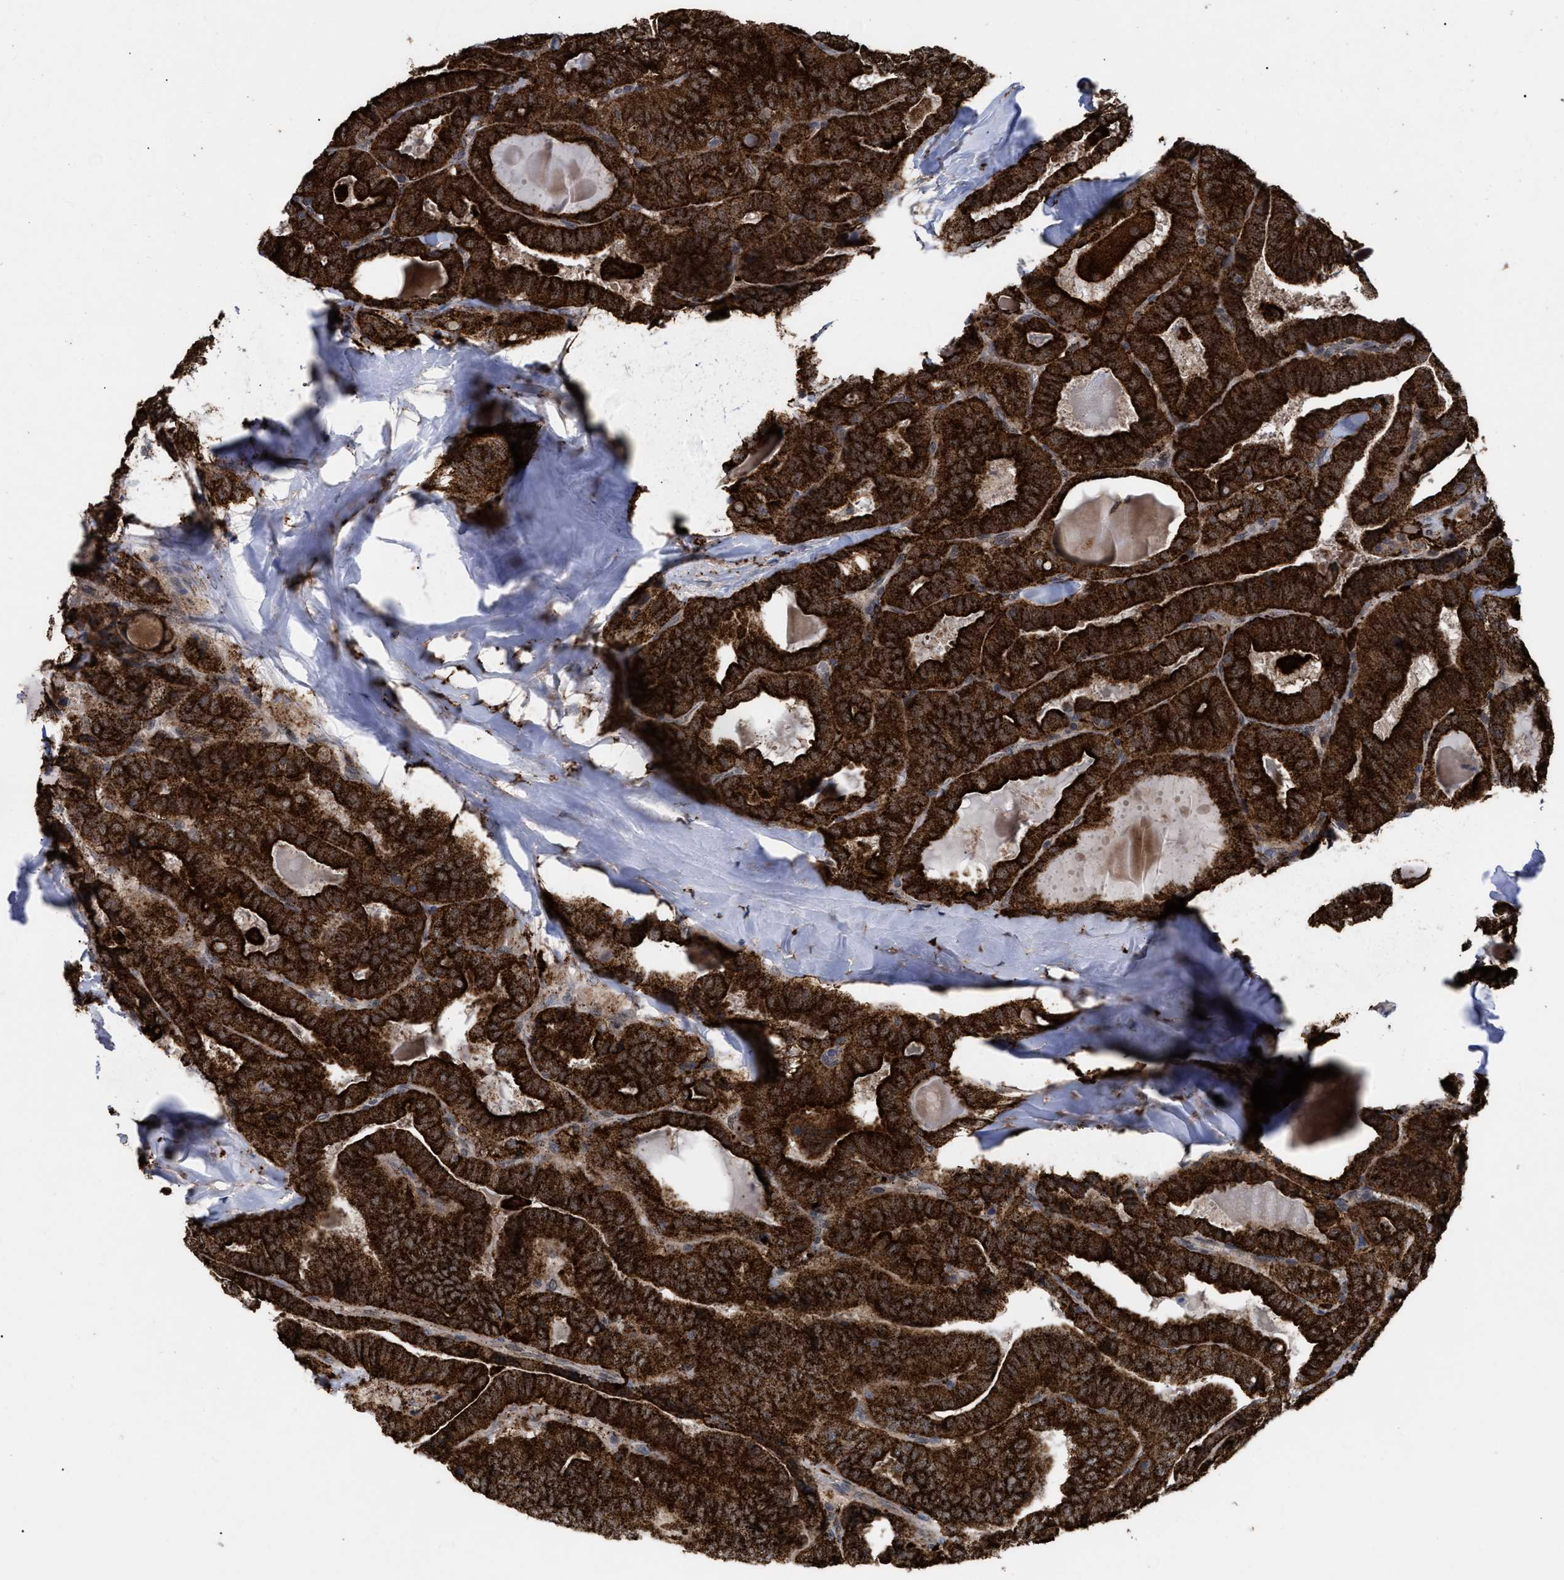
{"staining": {"intensity": "strong", "quantity": ">75%", "location": "cytoplasmic/membranous"}, "tissue": "thyroid cancer", "cell_type": "Tumor cells", "image_type": "cancer", "snomed": [{"axis": "morphology", "description": "Papillary adenocarcinoma, NOS"}, {"axis": "topography", "description": "Thyroid gland"}], "caption": "Papillary adenocarcinoma (thyroid) stained with DAB immunohistochemistry (IHC) exhibits high levels of strong cytoplasmic/membranous staining in approximately >75% of tumor cells.", "gene": "UPF1", "patient": {"sex": "male", "age": 77}}